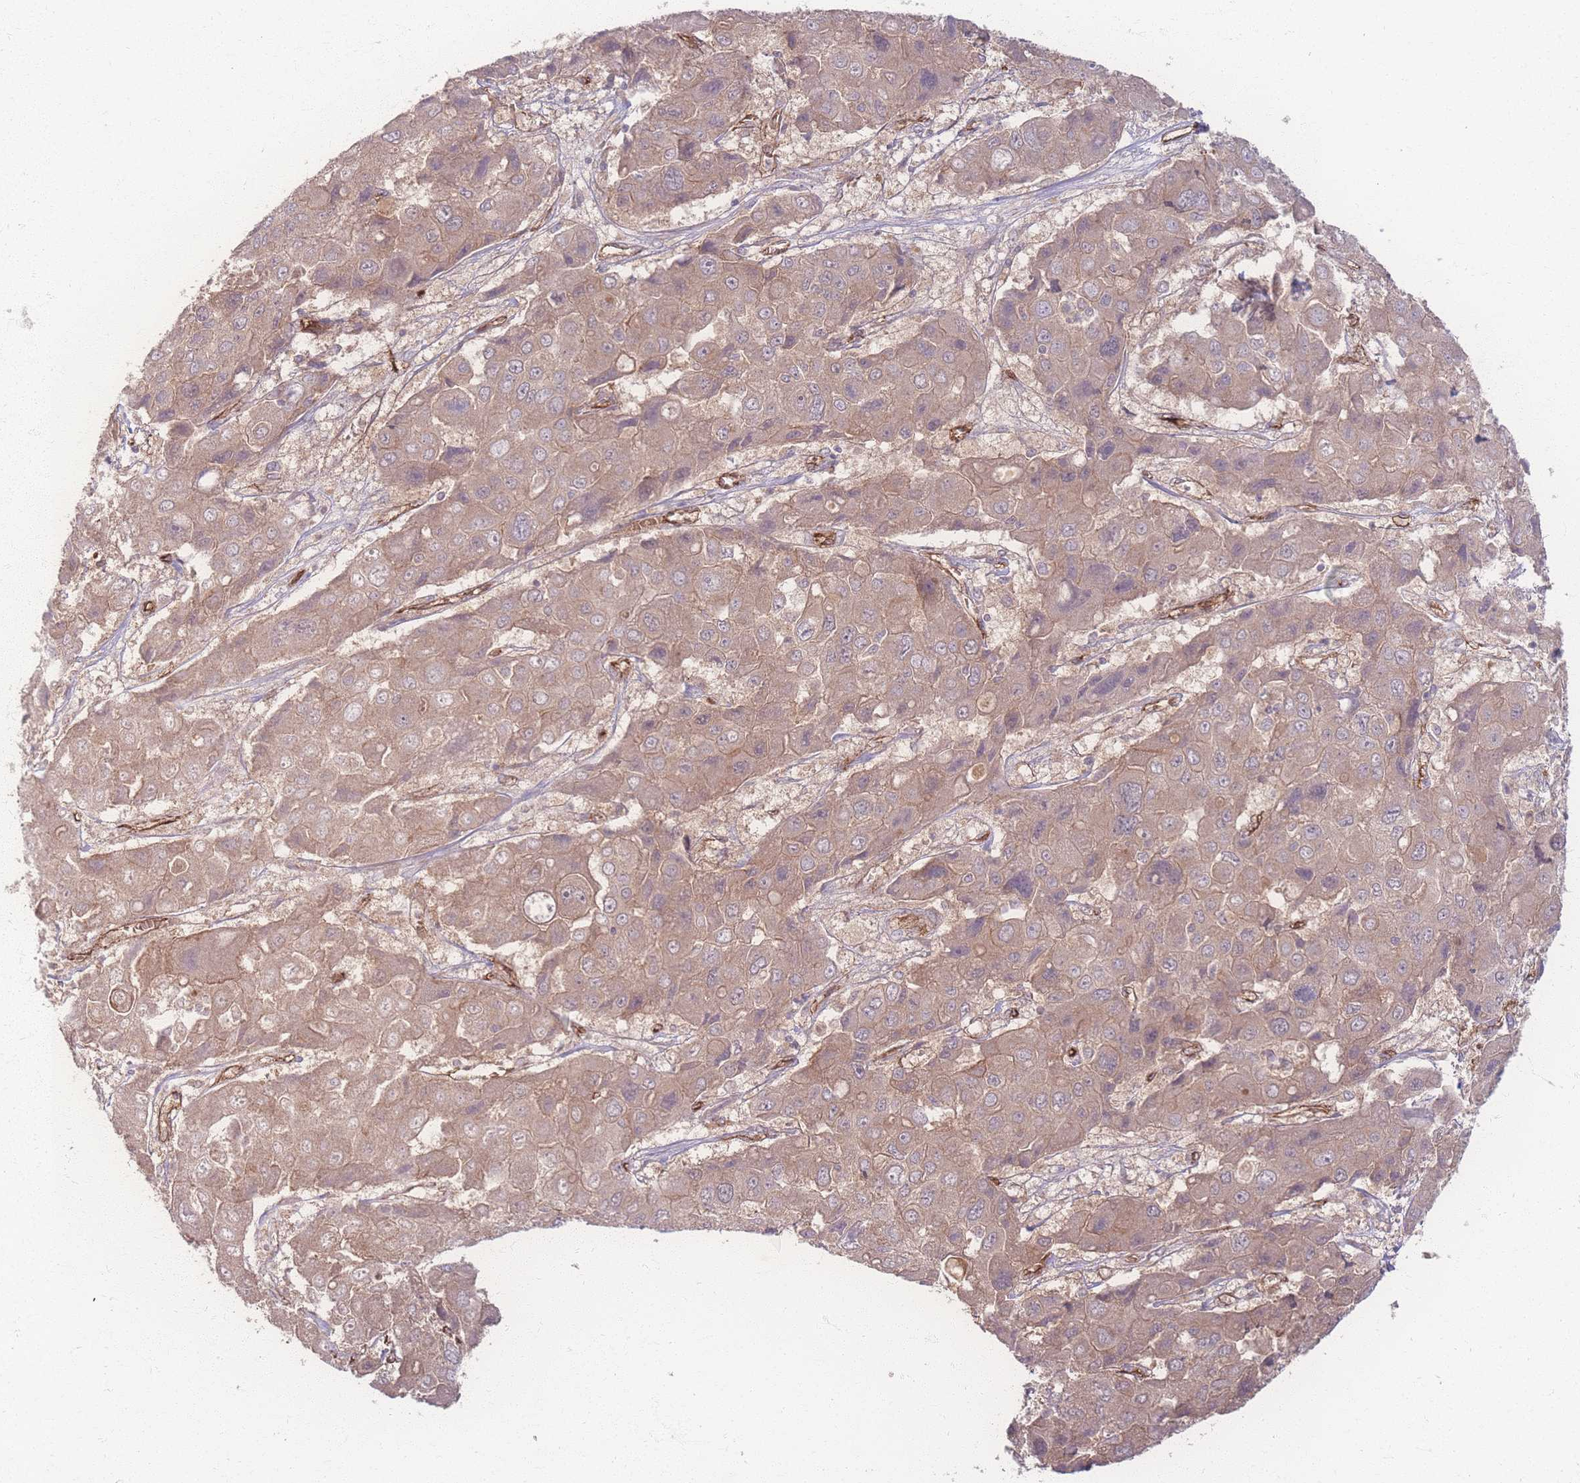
{"staining": {"intensity": "moderate", "quantity": ">75%", "location": "cytoplasmic/membranous"}, "tissue": "liver cancer", "cell_type": "Tumor cells", "image_type": "cancer", "snomed": [{"axis": "morphology", "description": "Cholangiocarcinoma"}, {"axis": "topography", "description": "Liver"}], "caption": "Moderate cytoplasmic/membranous protein positivity is present in approximately >75% of tumor cells in liver cancer (cholangiocarcinoma).", "gene": "INSR", "patient": {"sex": "male", "age": 67}}